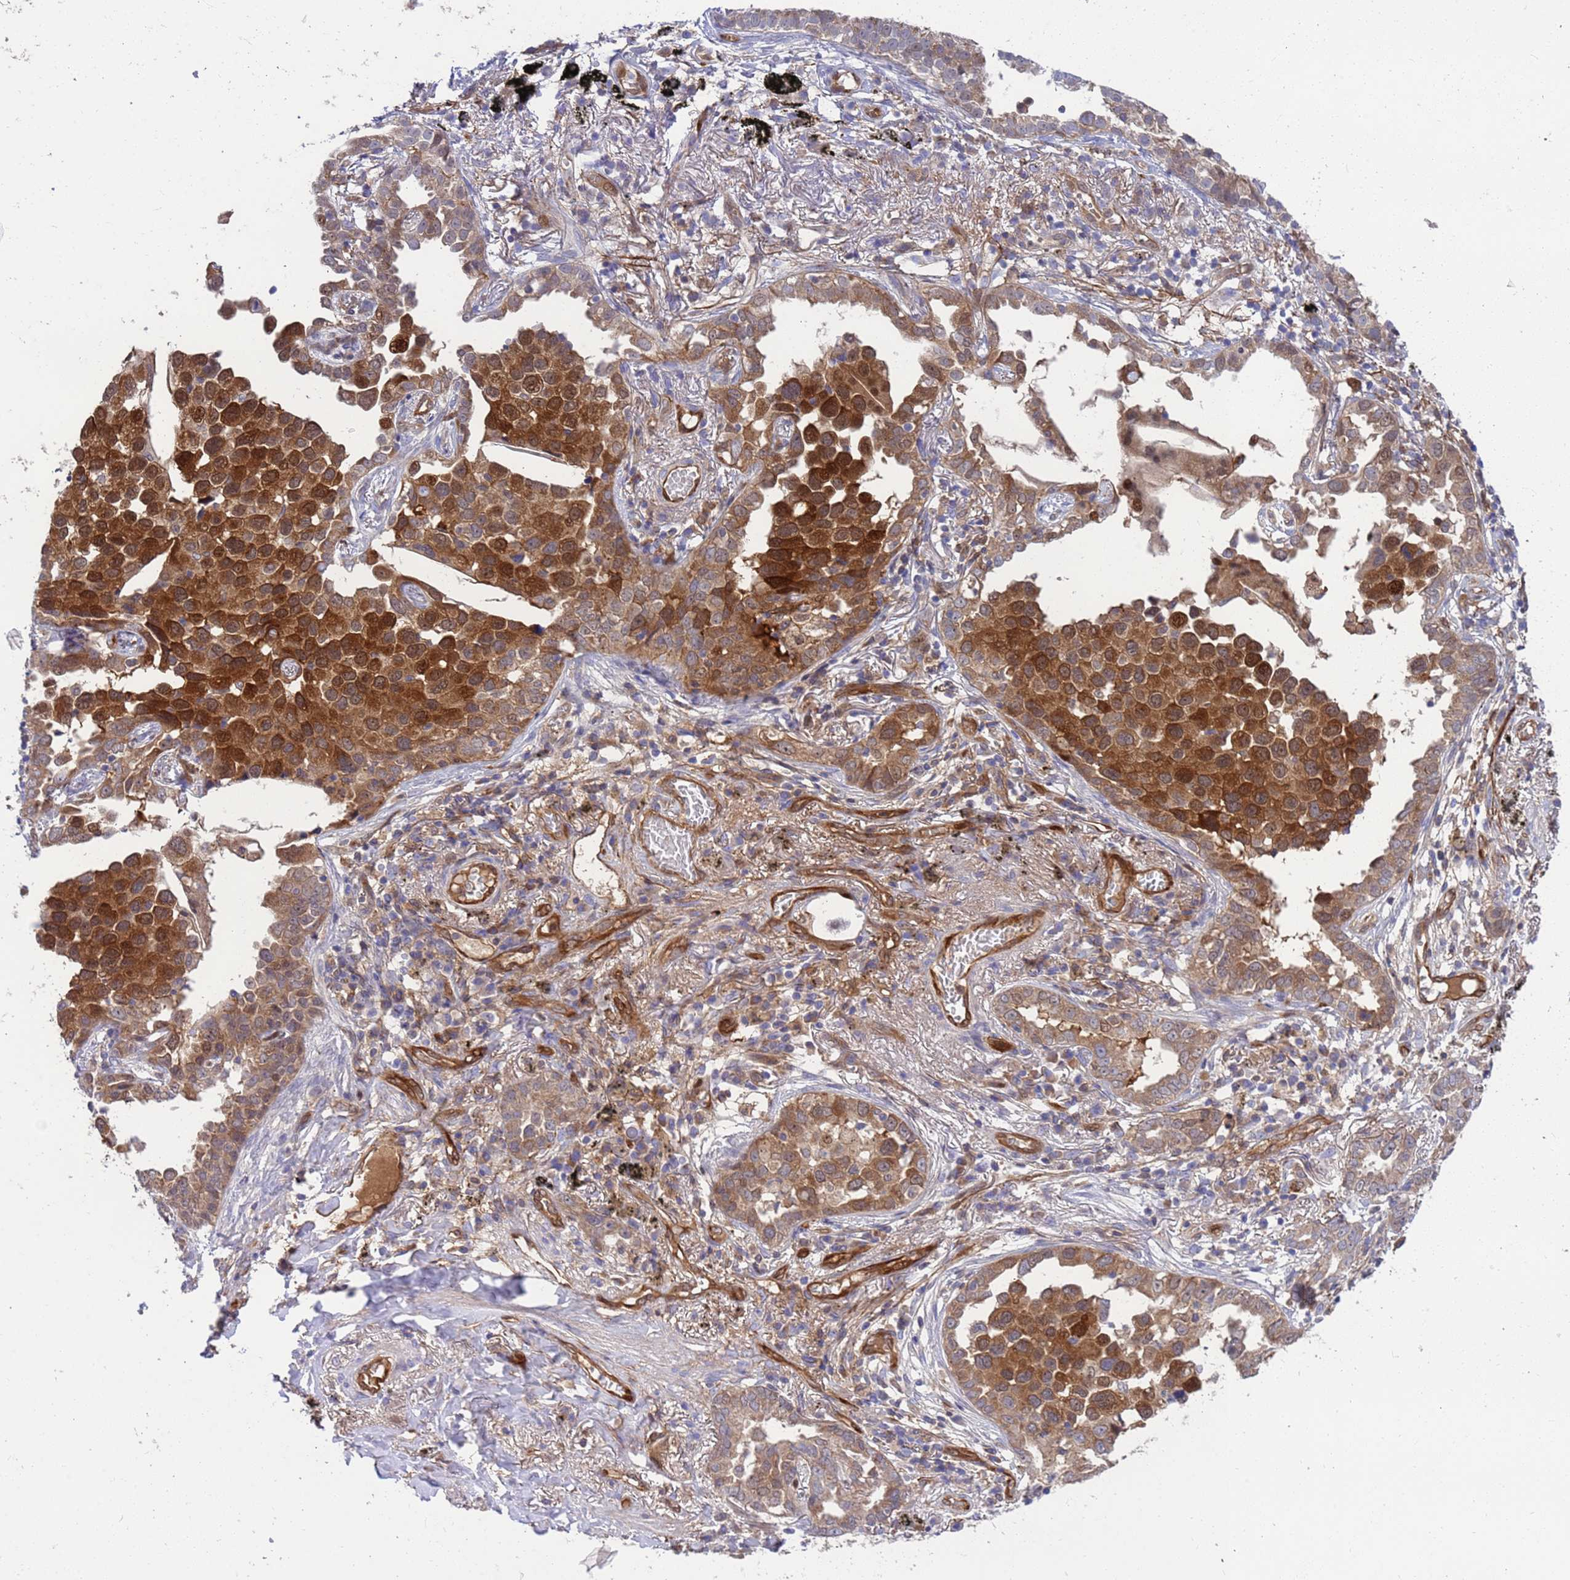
{"staining": {"intensity": "moderate", "quantity": ">75%", "location": "cytoplasmic/membranous,nuclear"}, "tissue": "lung cancer", "cell_type": "Tumor cells", "image_type": "cancer", "snomed": [{"axis": "morphology", "description": "Adenocarcinoma, NOS"}, {"axis": "topography", "description": "Lung"}], "caption": "Tumor cells reveal moderate cytoplasmic/membranous and nuclear positivity in about >75% of cells in lung adenocarcinoma.", "gene": "FOXRED1", "patient": {"sex": "male", "age": 67}}